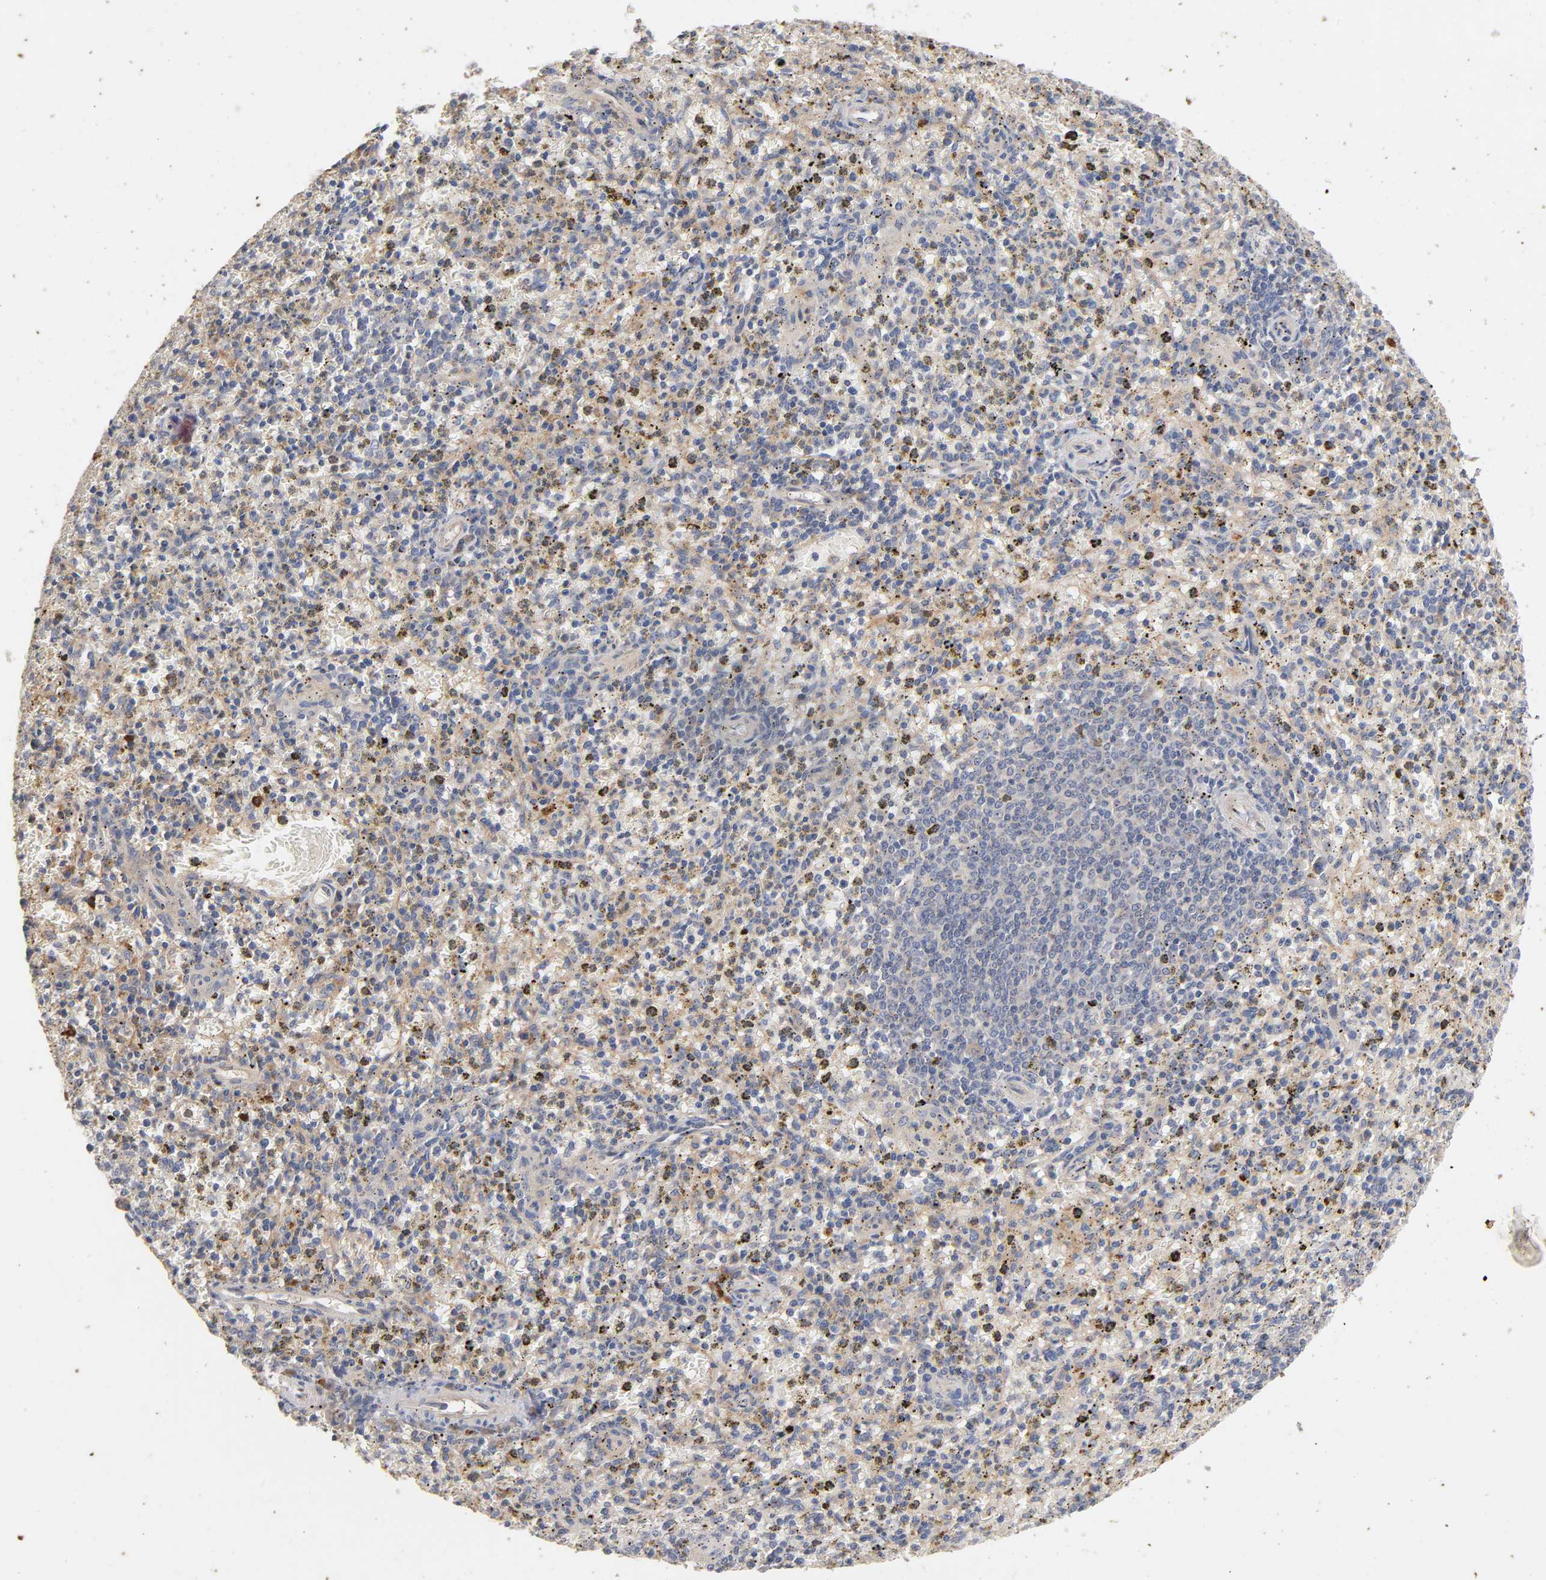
{"staining": {"intensity": "weak", "quantity": "25%-75%", "location": "cytoplasmic/membranous"}, "tissue": "spleen", "cell_type": "Cells in red pulp", "image_type": "normal", "snomed": [{"axis": "morphology", "description": "Normal tissue, NOS"}, {"axis": "topography", "description": "Spleen"}], "caption": "Protein analysis of normal spleen exhibits weak cytoplasmic/membranous staining in approximately 25%-75% of cells in red pulp.", "gene": "PDZD11", "patient": {"sex": "male", "age": 72}}